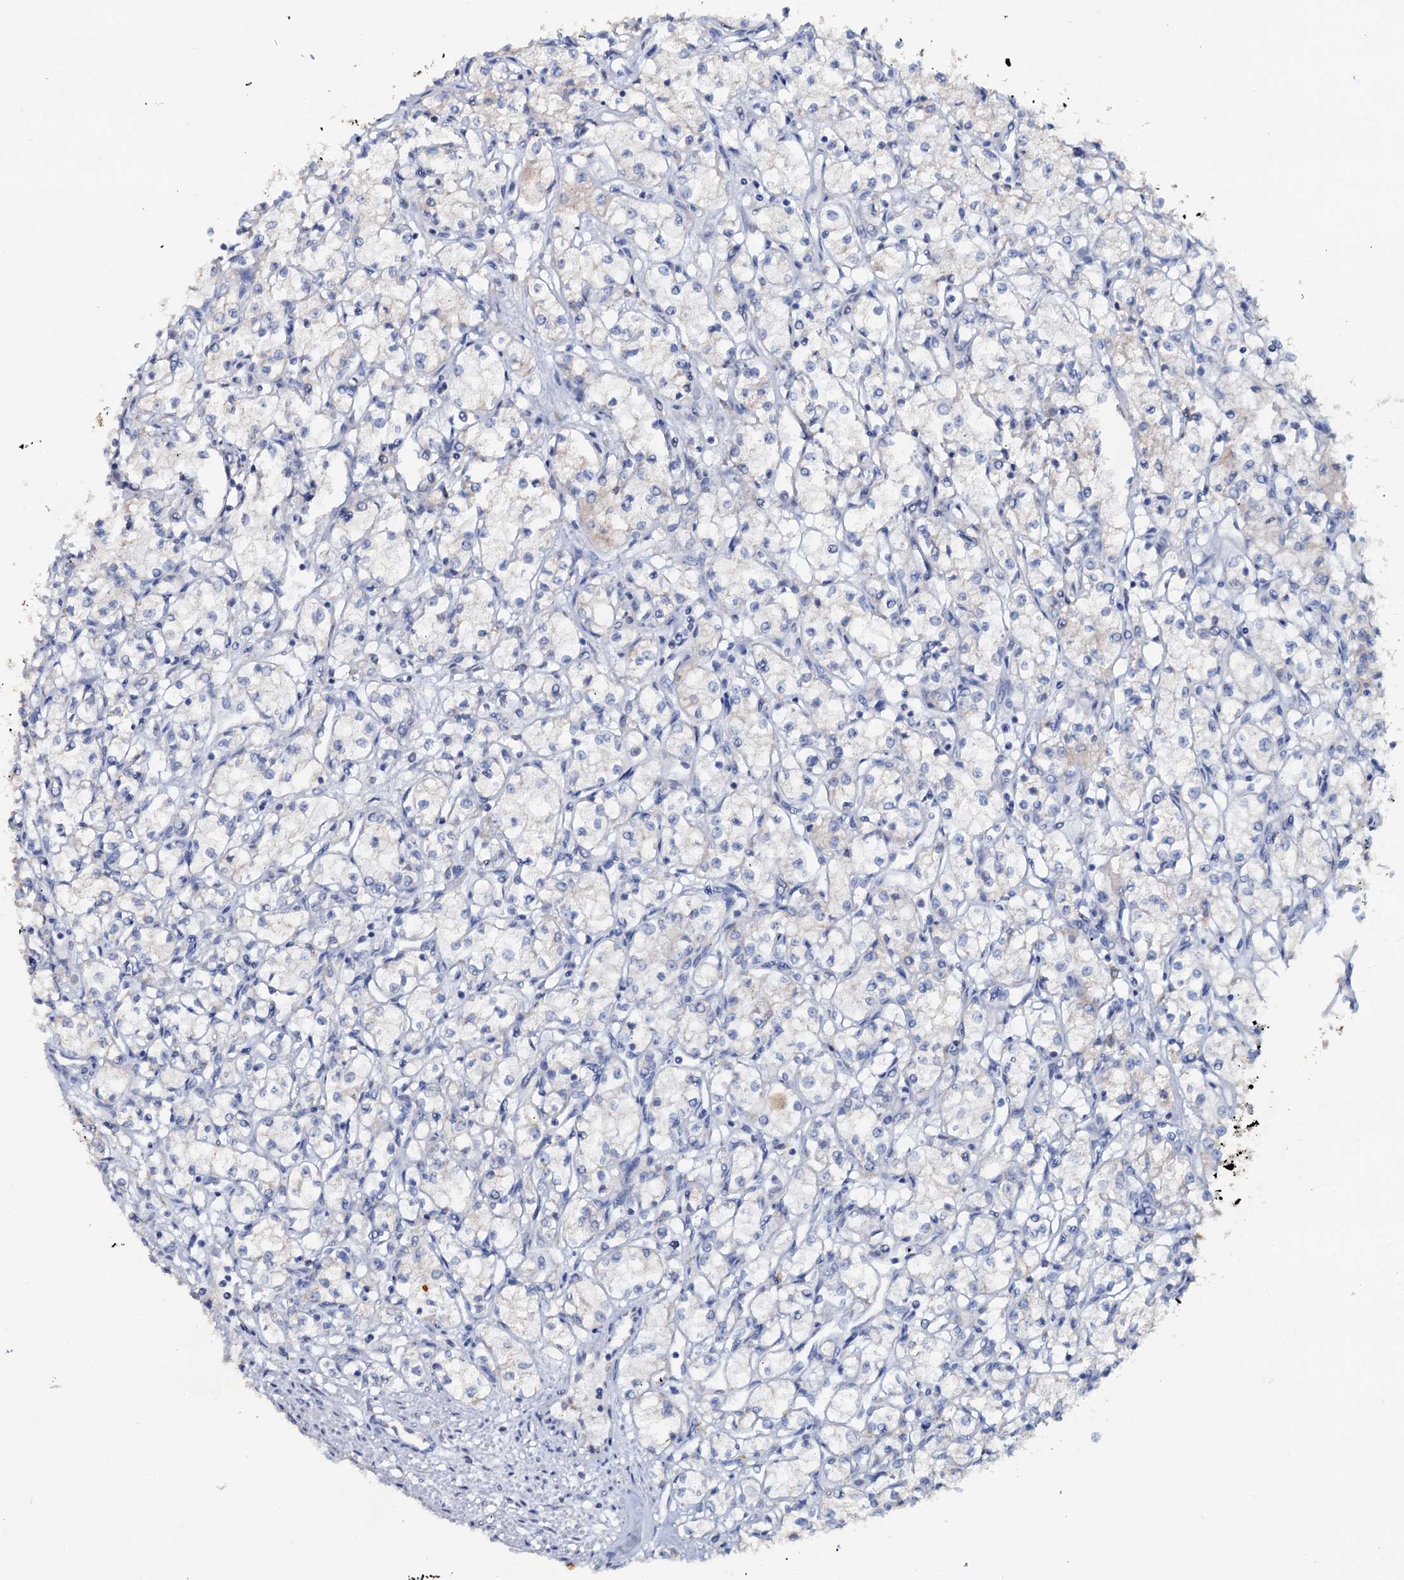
{"staining": {"intensity": "negative", "quantity": "none", "location": "none"}, "tissue": "renal cancer", "cell_type": "Tumor cells", "image_type": "cancer", "snomed": [{"axis": "morphology", "description": "Adenocarcinoma, NOS"}, {"axis": "topography", "description": "Kidney"}], "caption": "IHC image of human renal cancer stained for a protein (brown), which shows no positivity in tumor cells.", "gene": "IL17RD", "patient": {"sex": "male", "age": 59}}